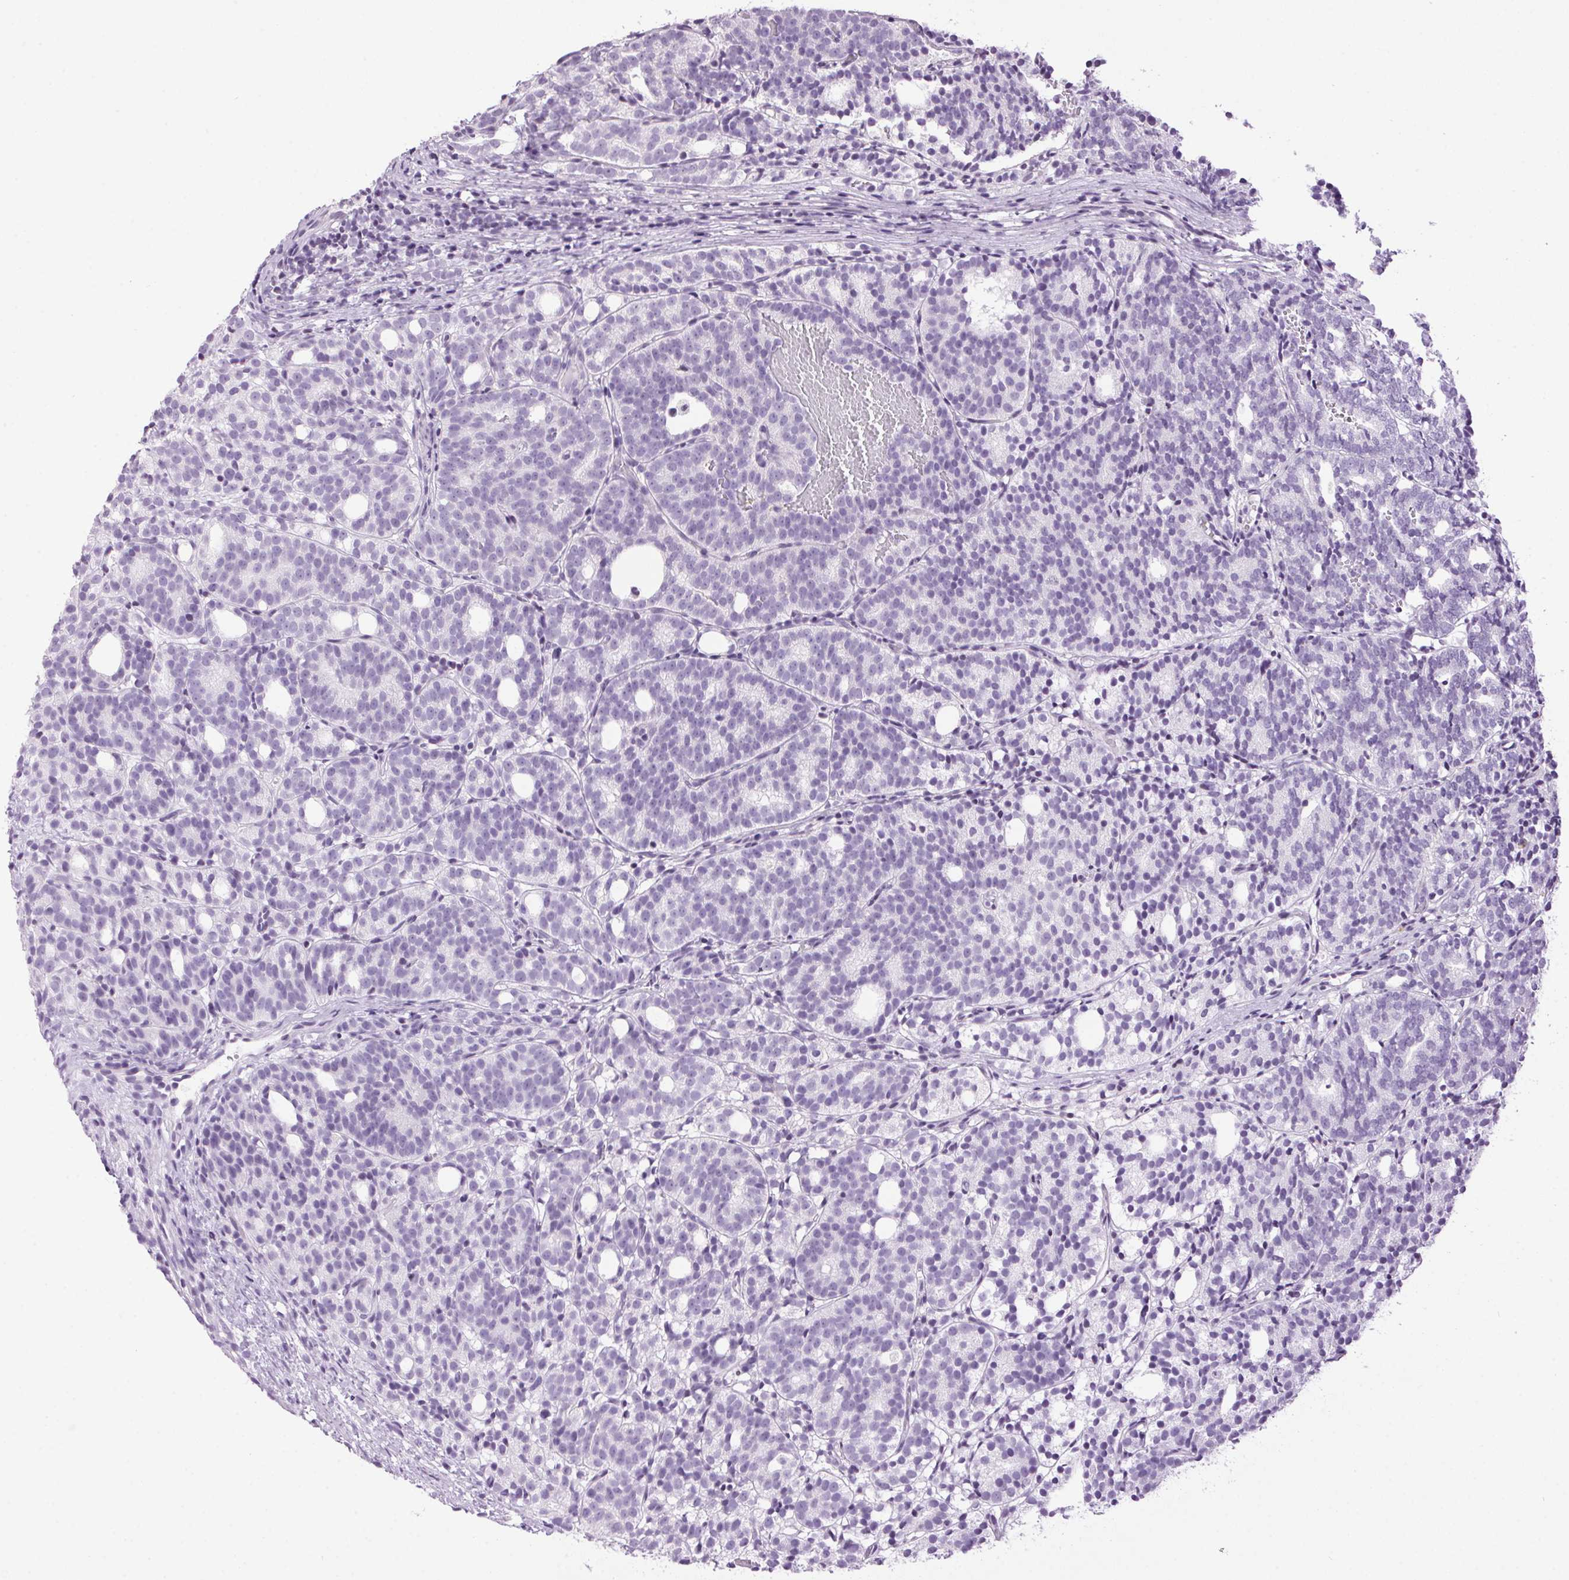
{"staining": {"intensity": "negative", "quantity": "none", "location": "none"}, "tissue": "prostate cancer", "cell_type": "Tumor cells", "image_type": "cancer", "snomed": [{"axis": "morphology", "description": "Adenocarcinoma, High grade"}, {"axis": "topography", "description": "Prostate"}], "caption": "Immunohistochemistry of human prostate adenocarcinoma (high-grade) exhibits no staining in tumor cells.", "gene": "TMEM88B", "patient": {"sex": "male", "age": 53}}